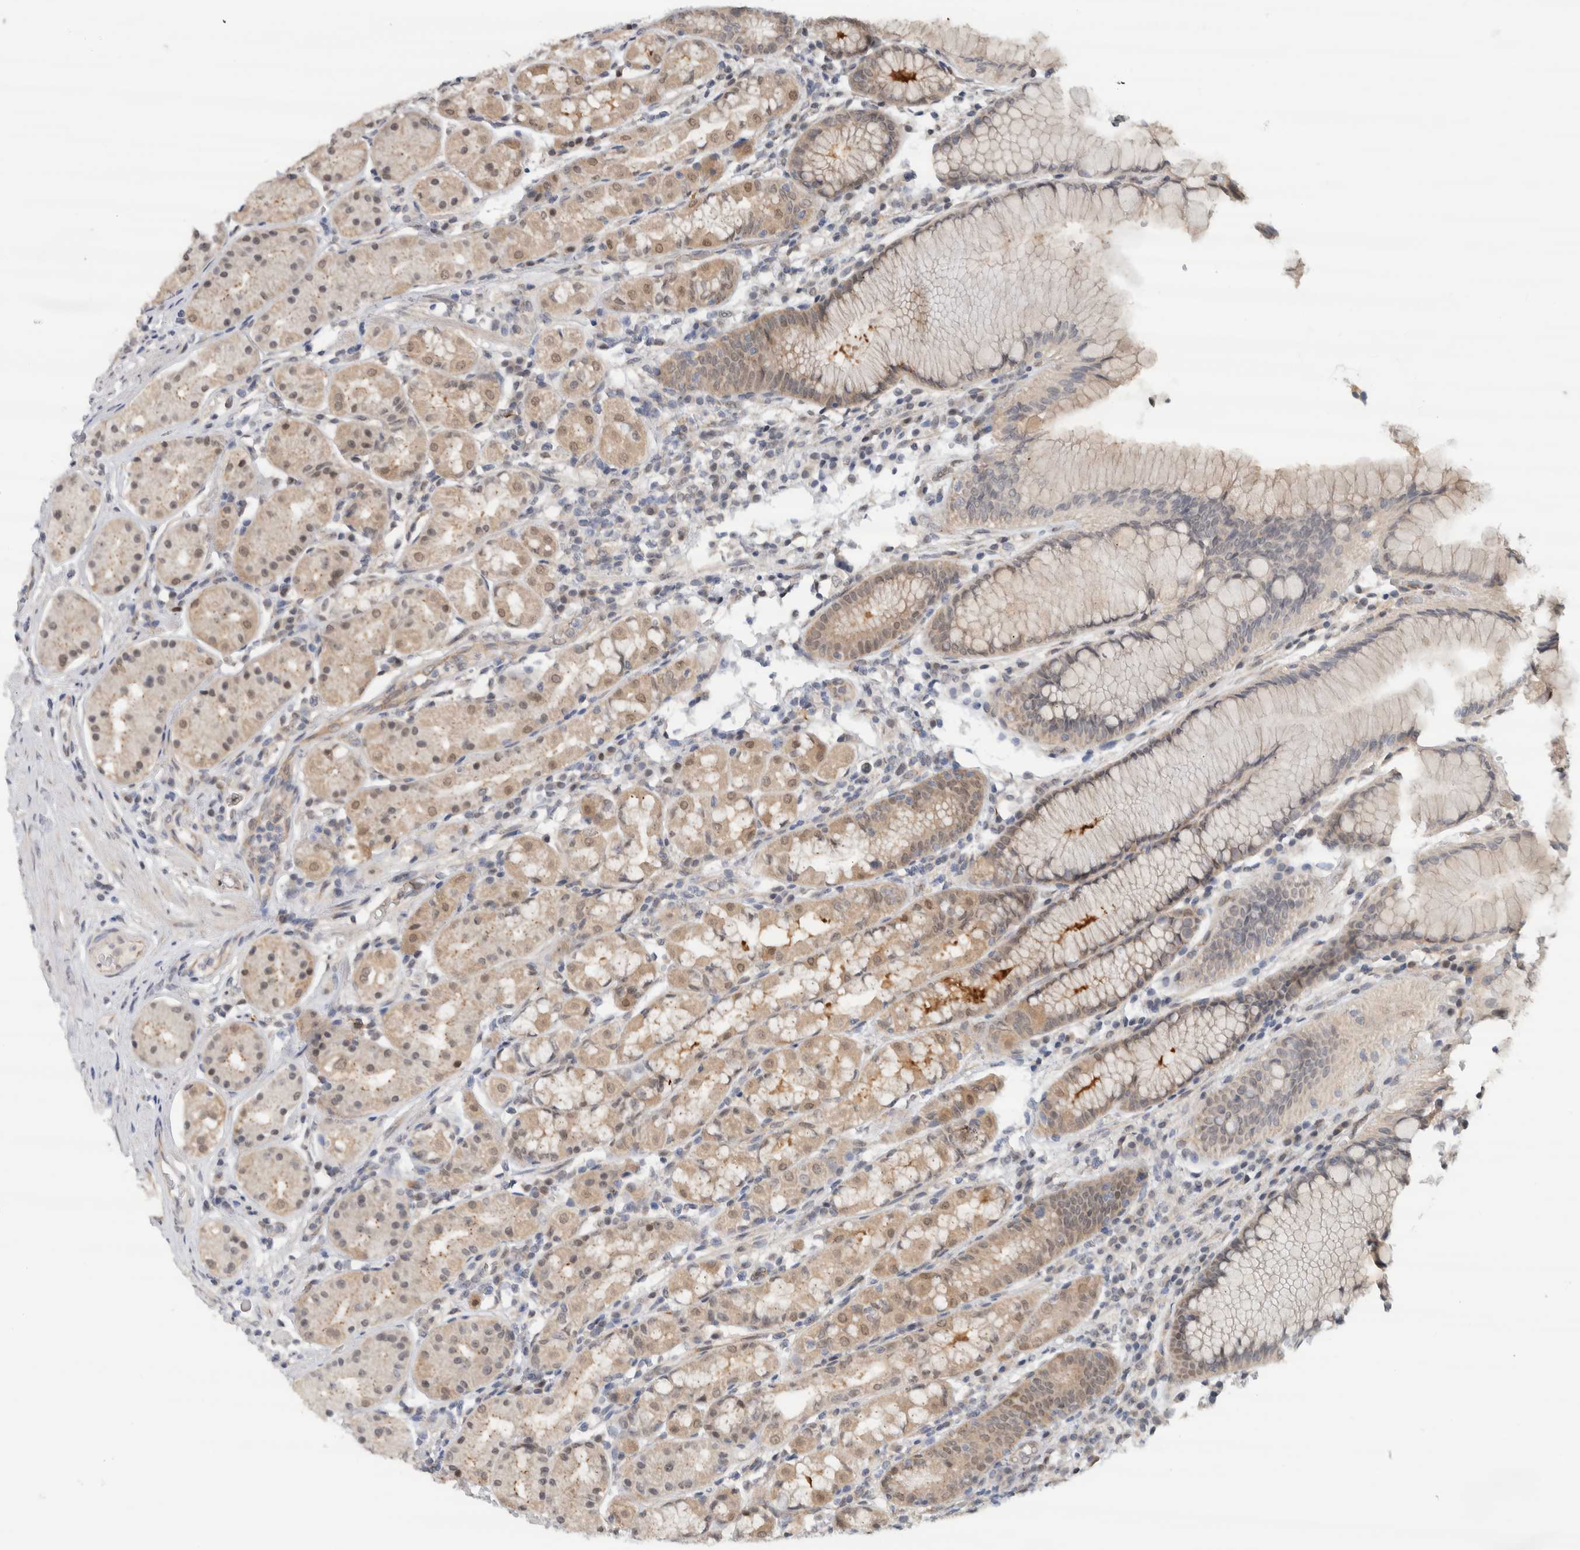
{"staining": {"intensity": "weak", "quantity": "25%-75%", "location": "cytoplasmic/membranous,nuclear"}, "tissue": "stomach", "cell_type": "Glandular cells", "image_type": "normal", "snomed": [{"axis": "morphology", "description": "Normal tissue, NOS"}, {"axis": "topography", "description": "Stomach, lower"}], "caption": "Immunohistochemistry image of unremarkable human stomach stained for a protein (brown), which reveals low levels of weak cytoplasmic/membranous,nuclear staining in approximately 25%-75% of glandular cells.", "gene": "EIF4G3", "patient": {"sex": "female", "age": 56}}